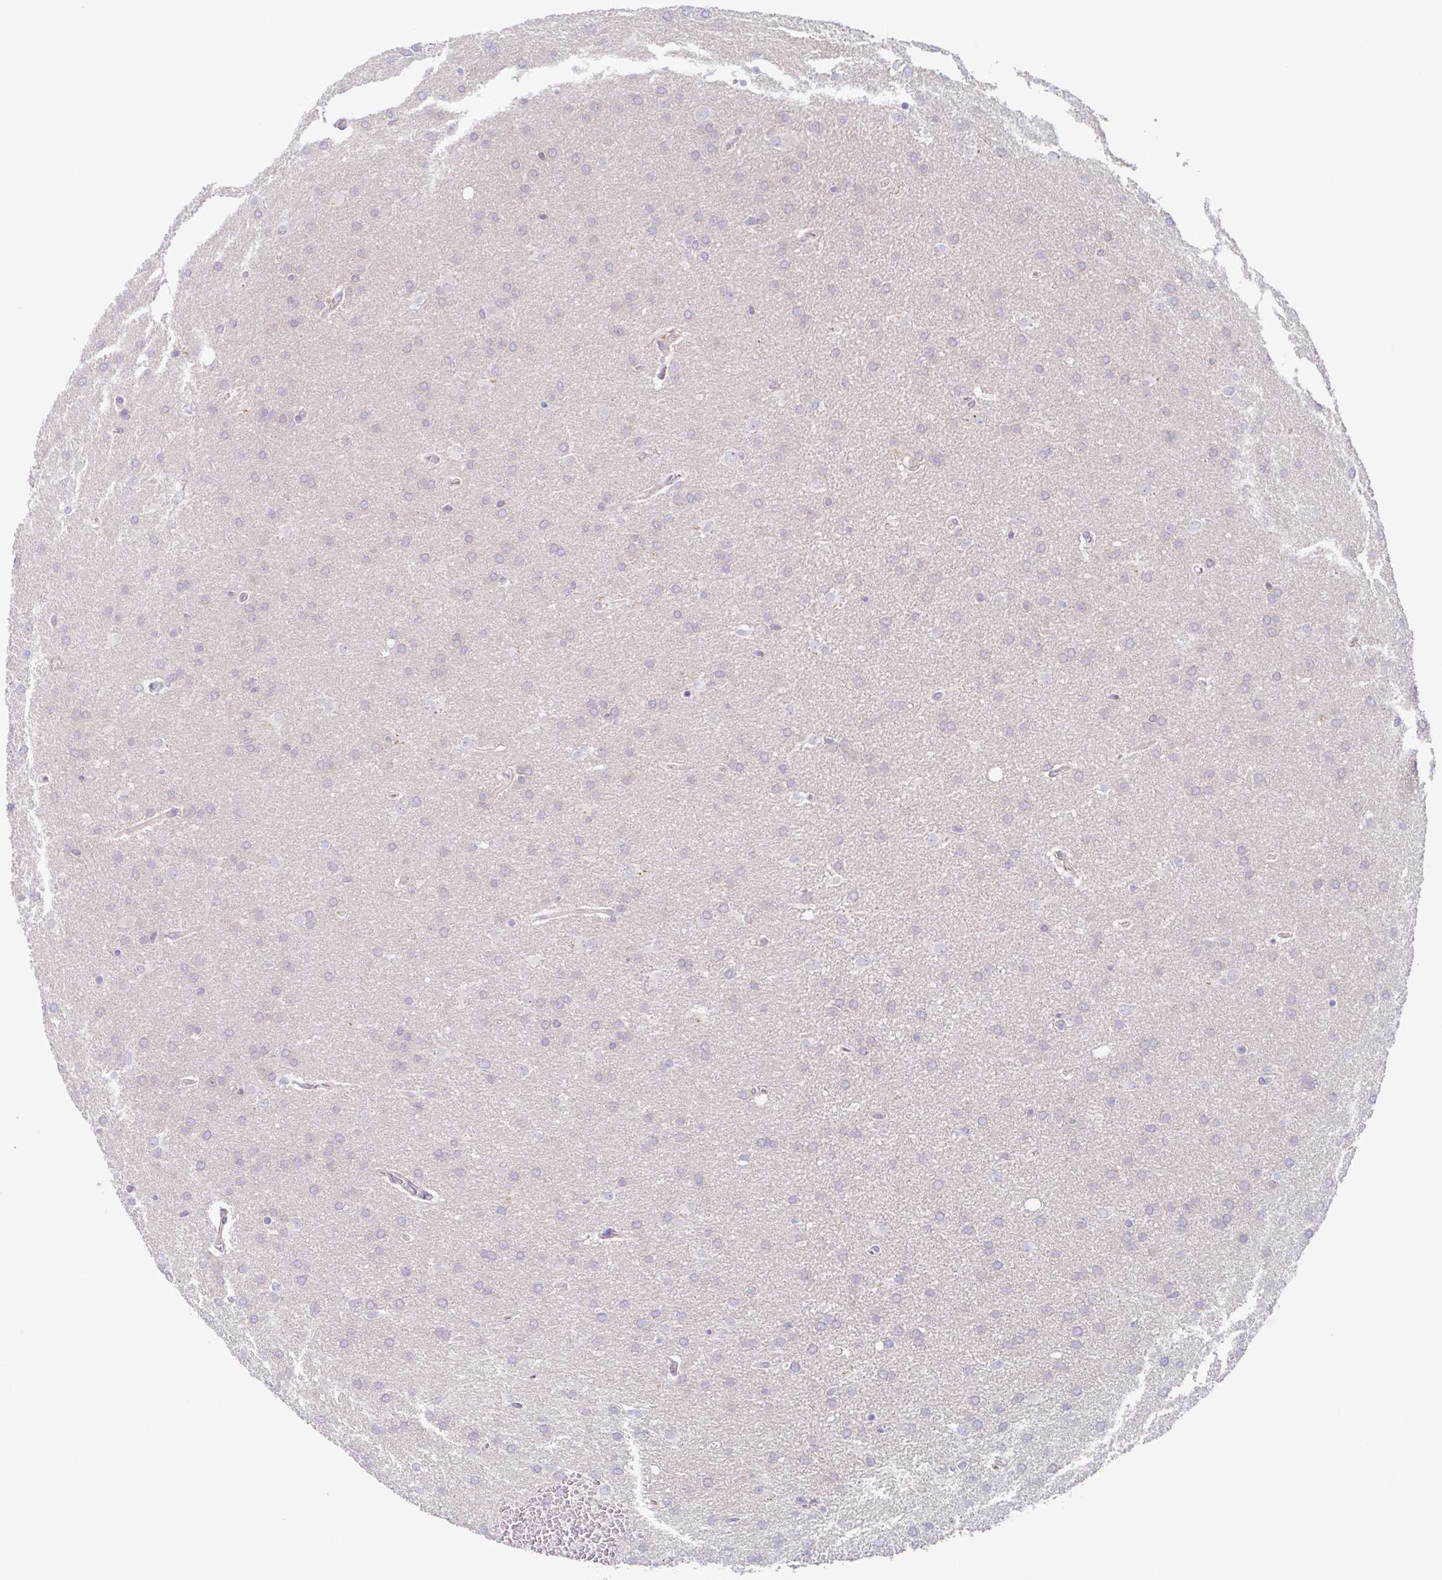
{"staining": {"intensity": "negative", "quantity": "none", "location": "none"}, "tissue": "glioma", "cell_type": "Tumor cells", "image_type": "cancer", "snomed": [{"axis": "morphology", "description": "Glioma, malignant, Low grade"}, {"axis": "topography", "description": "Brain"}], "caption": "Tumor cells are negative for brown protein staining in glioma. (DAB immunohistochemistry, high magnification).", "gene": "TMEM86A", "patient": {"sex": "female", "age": 32}}